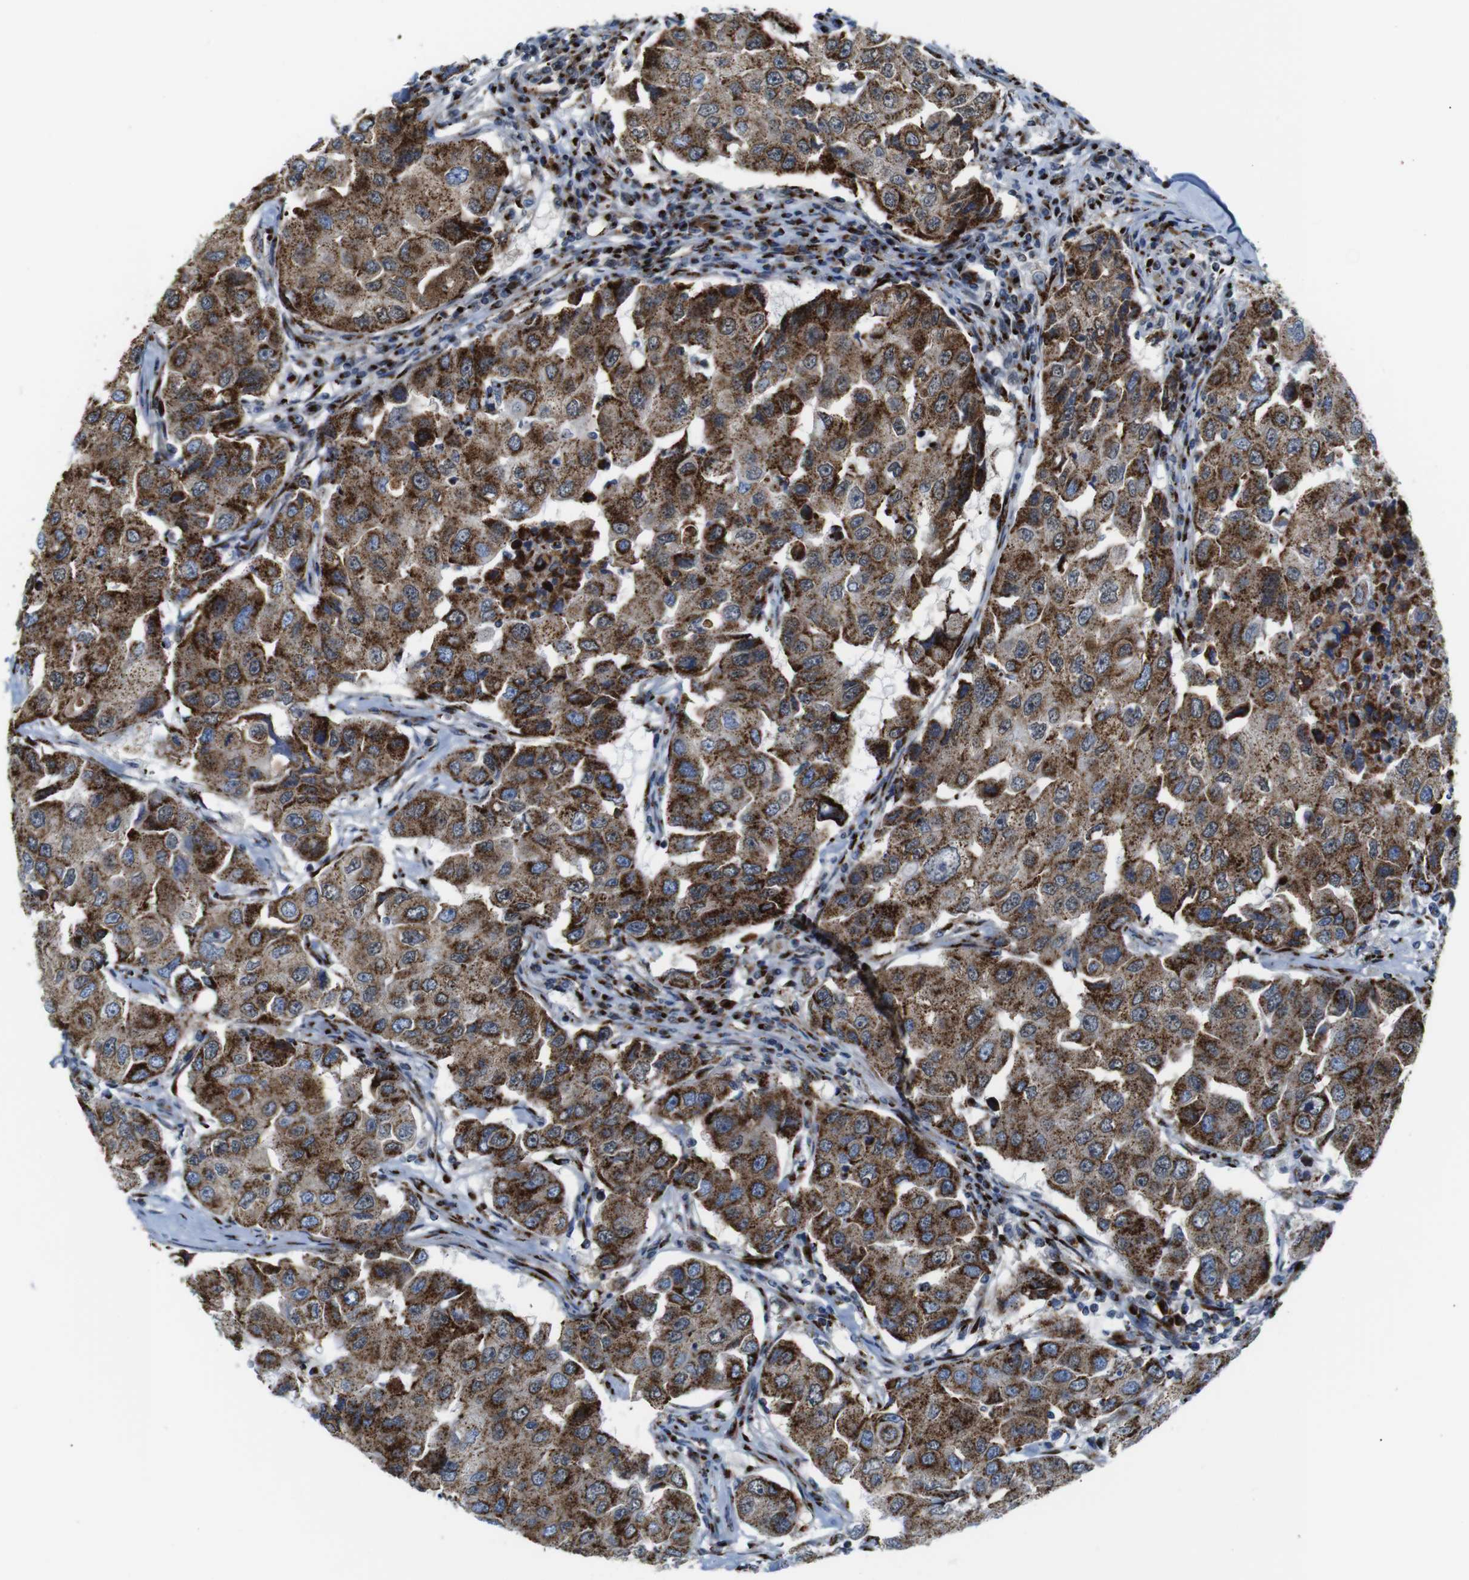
{"staining": {"intensity": "strong", "quantity": ">75%", "location": "cytoplasmic/membranous"}, "tissue": "breast cancer", "cell_type": "Tumor cells", "image_type": "cancer", "snomed": [{"axis": "morphology", "description": "Duct carcinoma"}, {"axis": "topography", "description": "Breast"}], "caption": "An image showing strong cytoplasmic/membranous staining in about >75% of tumor cells in breast invasive ductal carcinoma, as visualized by brown immunohistochemical staining.", "gene": "TGOLN2", "patient": {"sex": "female", "age": 27}}